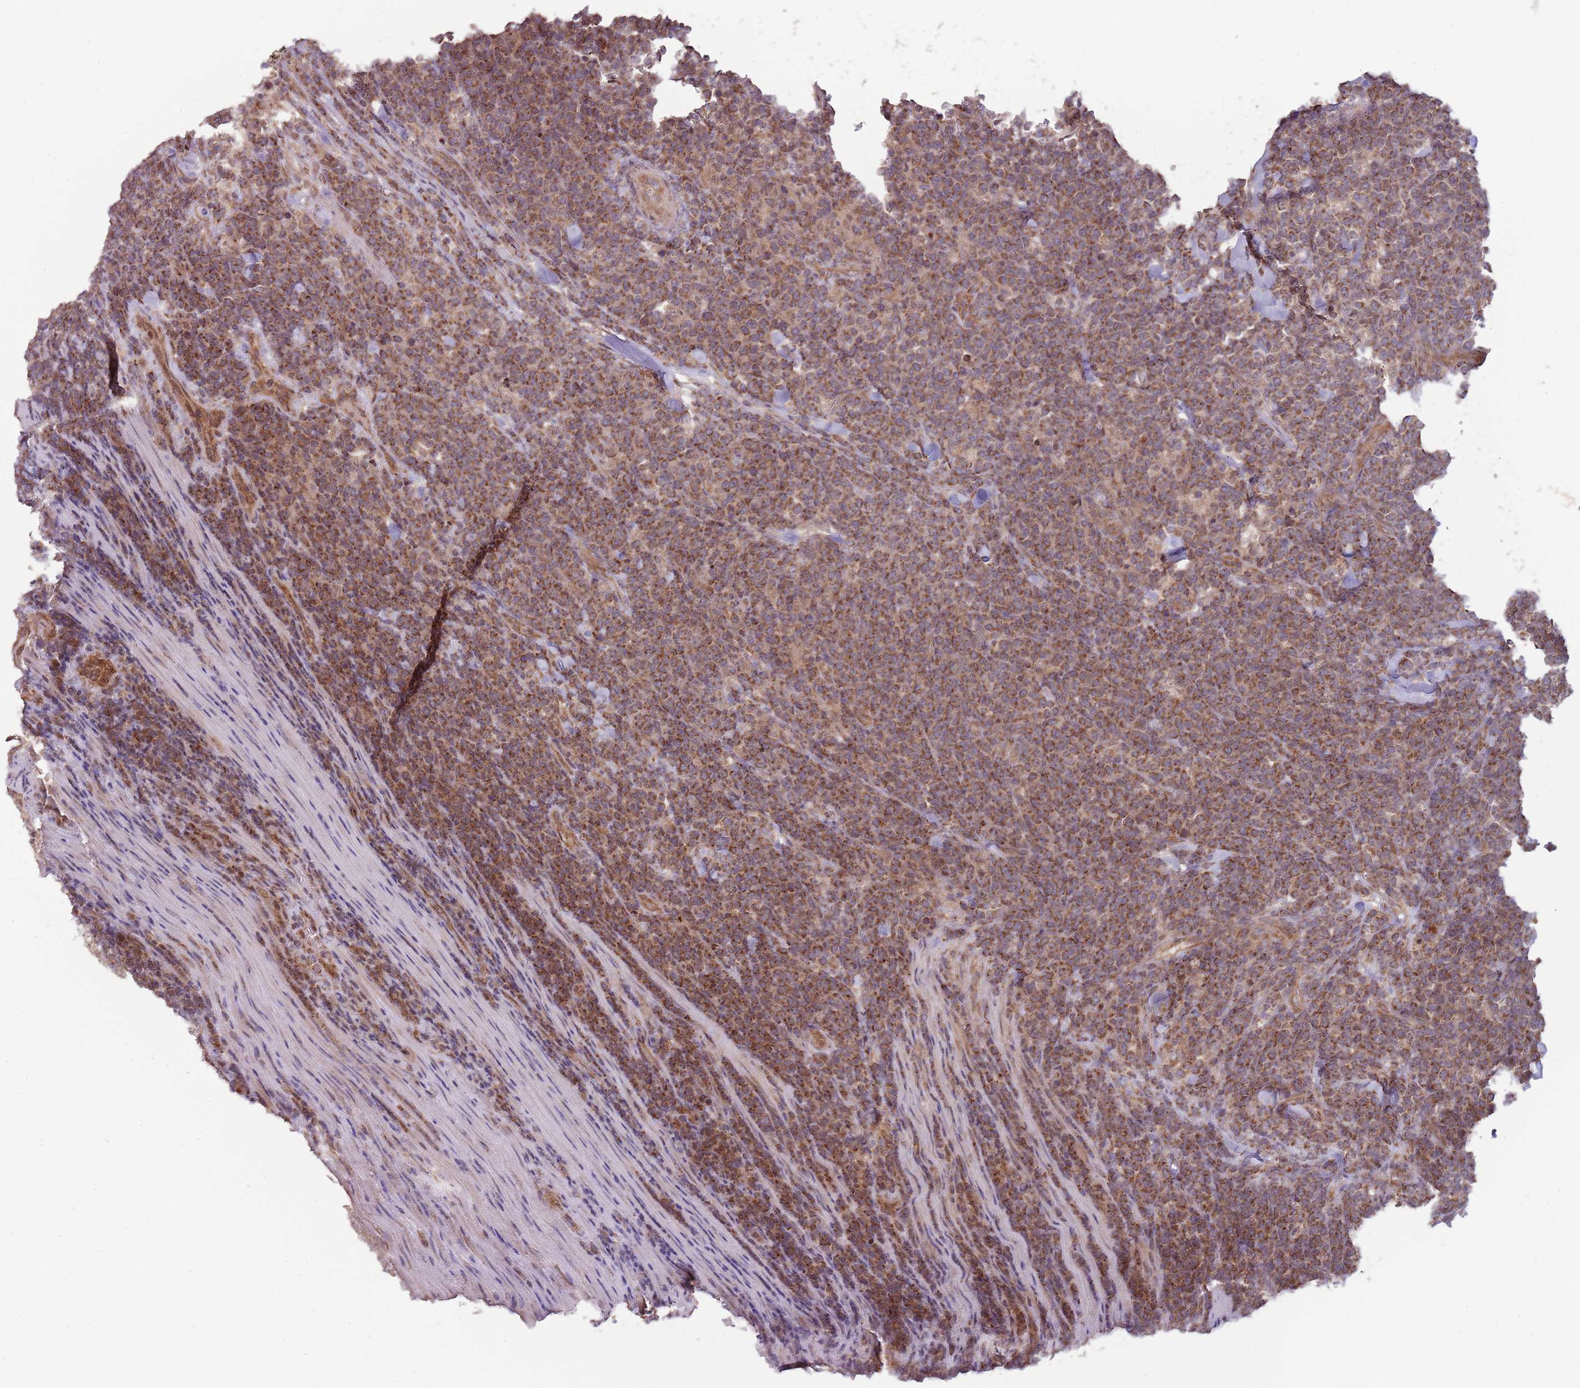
{"staining": {"intensity": "moderate", "quantity": "25%-75%", "location": "cytoplasmic/membranous"}, "tissue": "lymphoma", "cell_type": "Tumor cells", "image_type": "cancer", "snomed": [{"axis": "morphology", "description": "Malignant lymphoma, non-Hodgkin's type, High grade"}, {"axis": "topography", "description": "Small intestine"}], "caption": "A photomicrograph showing moderate cytoplasmic/membranous expression in approximately 25%-75% of tumor cells in malignant lymphoma, non-Hodgkin's type (high-grade), as visualized by brown immunohistochemical staining.", "gene": "RNF181", "patient": {"sex": "male", "age": 8}}